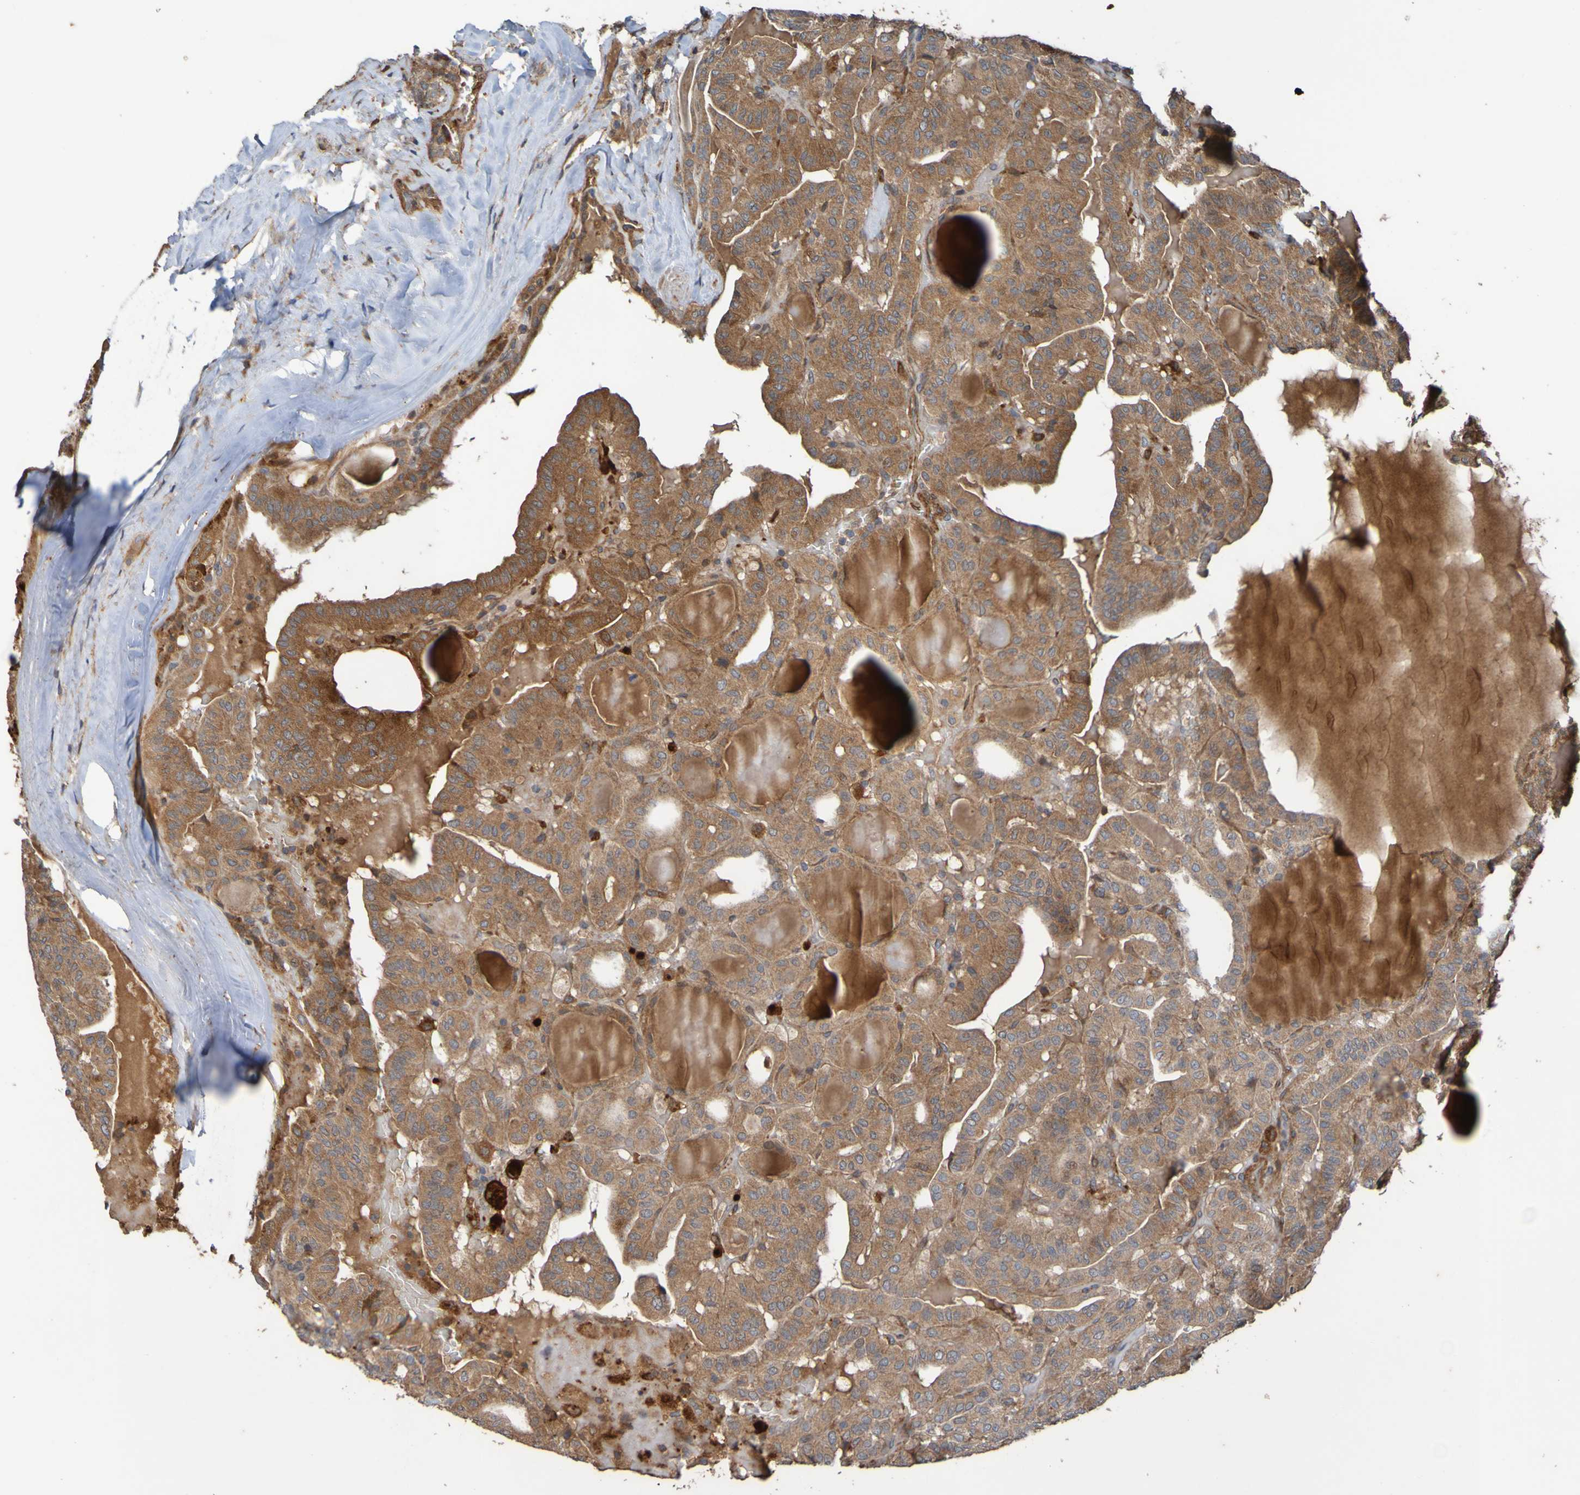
{"staining": {"intensity": "moderate", "quantity": ">75%", "location": "cytoplasmic/membranous"}, "tissue": "head and neck cancer", "cell_type": "Tumor cells", "image_type": "cancer", "snomed": [{"axis": "morphology", "description": "Squamous cell carcinoma, NOS"}, {"axis": "topography", "description": "Oral tissue"}, {"axis": "topography", "description": "Head-Neck"}], "caption": "Protein expression analysis of squamous cell carcinoma (head and neck) shows moderate cytoplasmic/membranous expression in about >75% of tumor cells.", "gene": "UCN", "patient": {"sex": "female", "age": 50}}